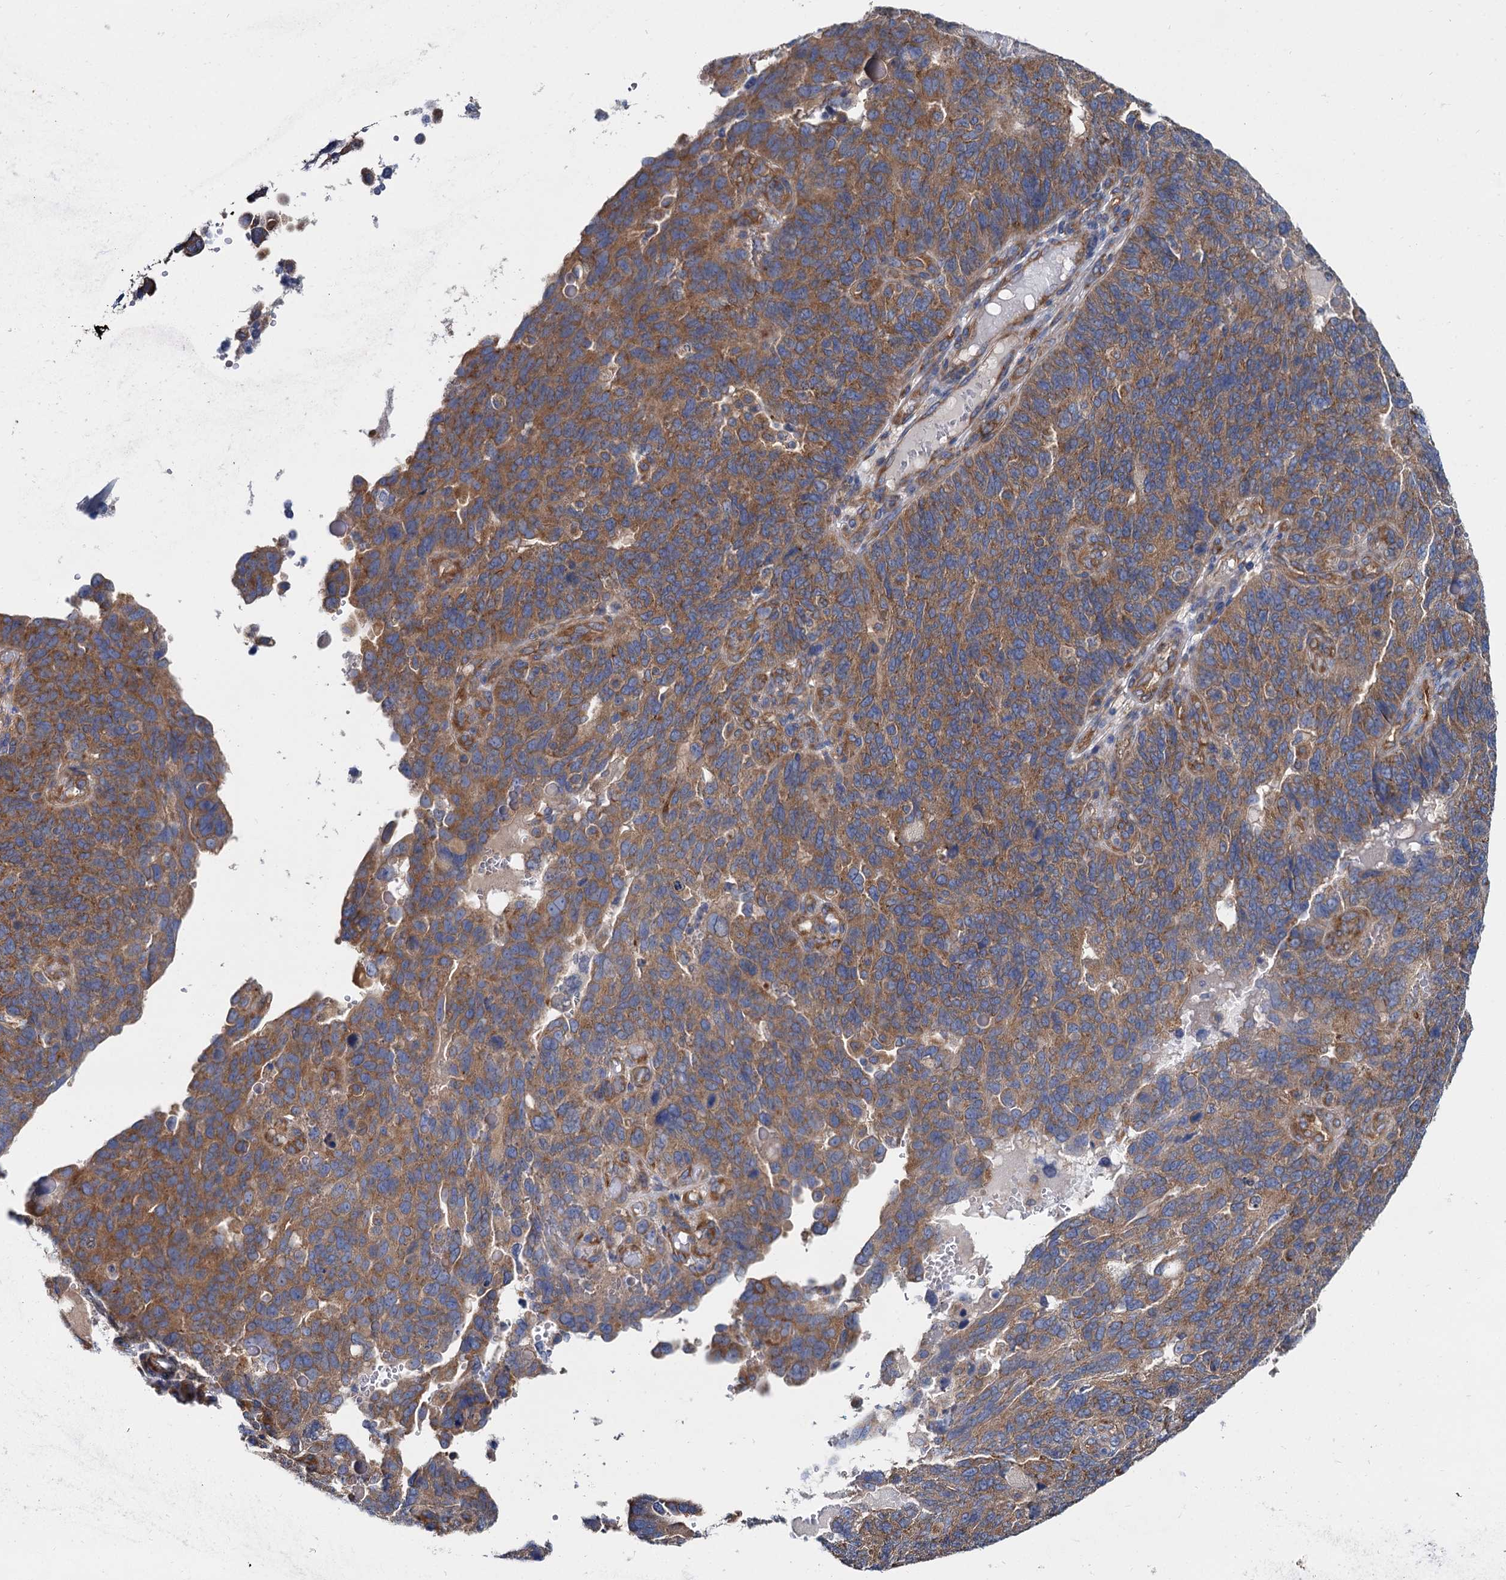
{"staining": {"intensity": "moderate", "quantity": ">75%", "location": "cytoplasmic/membranous"}, "tissue": "endometrial cancer", "cell_type": "Tumor cells", "image_type": "cancer", "snomed": [{"axis": "morphology", "description": "Adenocarcinoma, NOS"}, {"axis": "topography", "description": "Endometrium"}], "caption": "Brown immunohistochemical staining in human endometrial cancer reveals moderate cytoplasmic/membranous expression in approximately >75% of tumor cells.", "gene": "QARS1", "patient": {"sex": "female", "age": 66}}